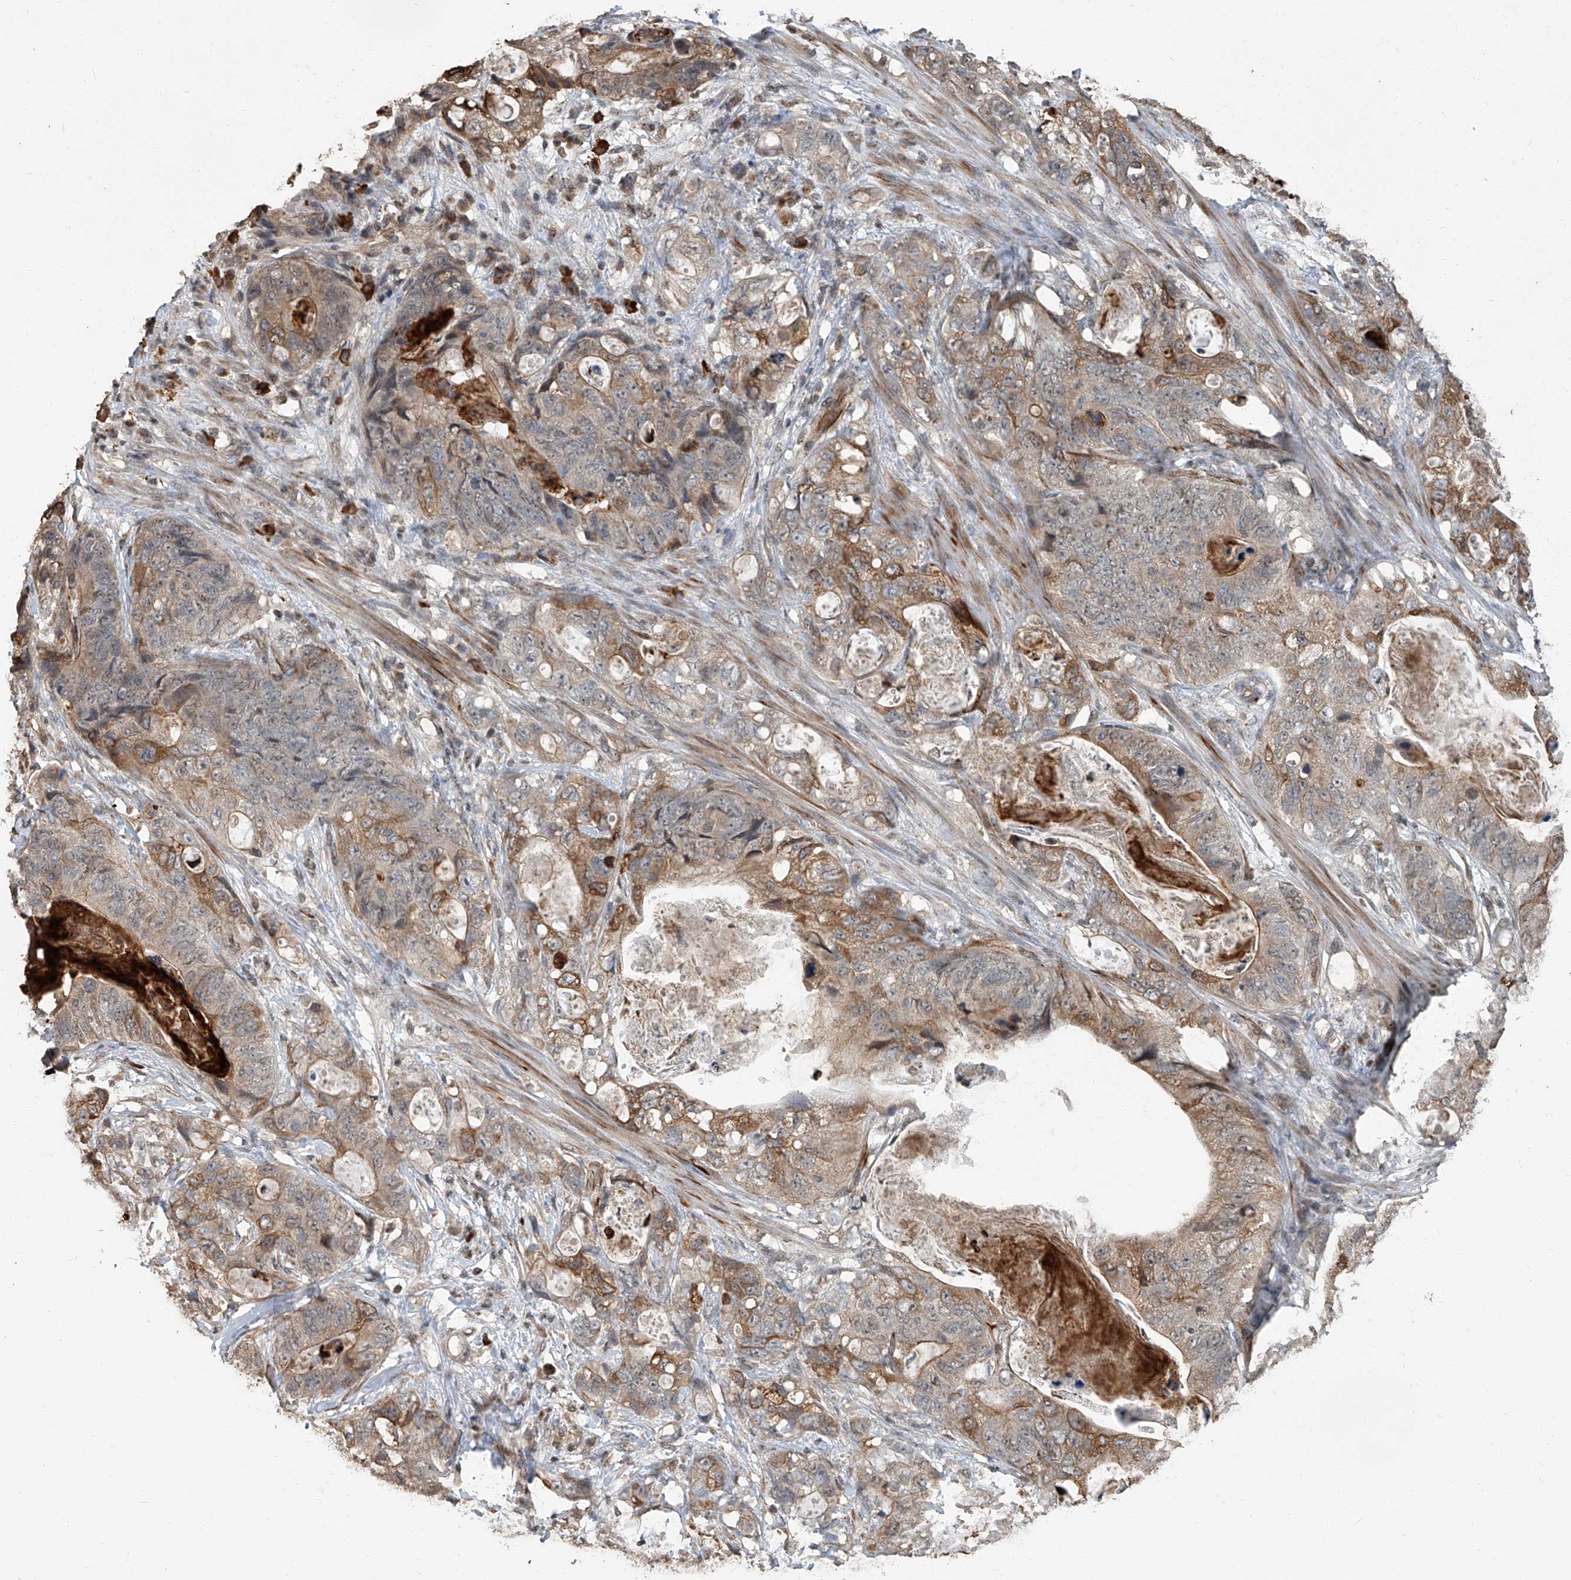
{"staining": {"intensity": "moderate", "quantity": "25%-75%", "location": "cytoplasmic/membranous"}, "tissue": "stomach cancer", "cell_type": "Tumor cells", "image_type": "cancer", "snomed": [{"axis": "morphology", "description": "Normal tissue, NOS"}, {"axis": "morphology", "description": "Adenocarcinoma, NOS"}, {"axis": "topography", "description": "Stomach"}], "caption": "The histopathology image shows immunohistochemical staining of stomach cancer (adenocarcinoma). There is moderate cytoplasmic/membranous positivity is appreciated in about 25%-75% of tumor cells. The protein of interest is stained brown, and the nuclei are stained in blue (DAB (3,3'-diaminobenzidine) IHC with brightfield microscopy, high magnification).", "gene": "GPR132", "patient": {"sex": "female", "age": 89}}